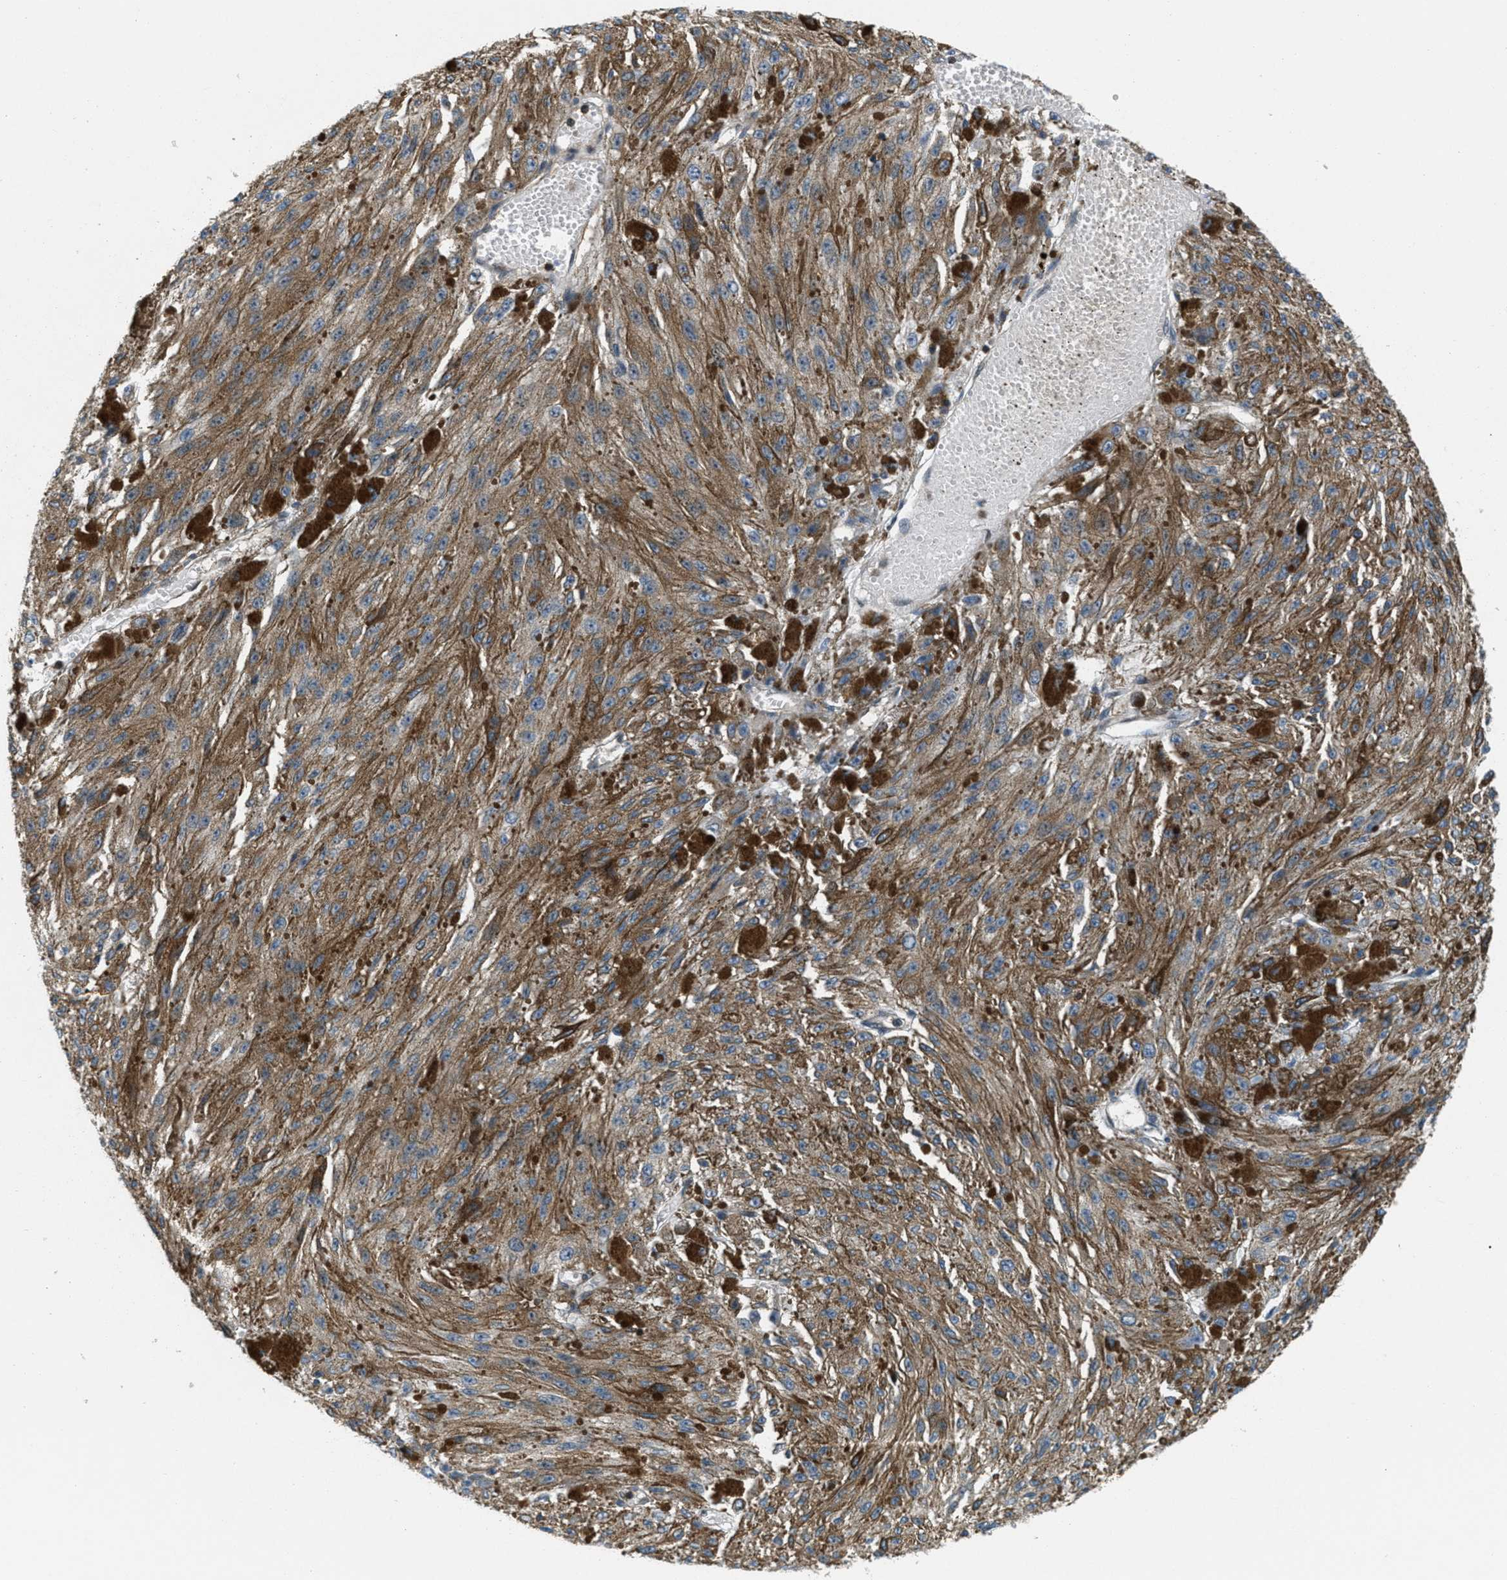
{"staining": {"intensity": "moderate", "quantity": ">75%", "location": "cytoplasmic/membranous"}, "tissue": "melanoma", "cell_type": "Tumor cells", "image_type": "cancer", "snomed": [{"axis": "morphology", "description": "Malignant melanoma, NOS"}, {"axis": "topography", "description": "Other"}], "caption": "Immunohistochemical staining of human malignant melanoma demonstrates moderate cytoplasmic/membranous protein expression in about >75% of tumor cells. (Brightfield microscopy of DAB IHC at high magnification).", "gene": "PIP5K1C", "patient": {"sex": "male", "age": 79}}